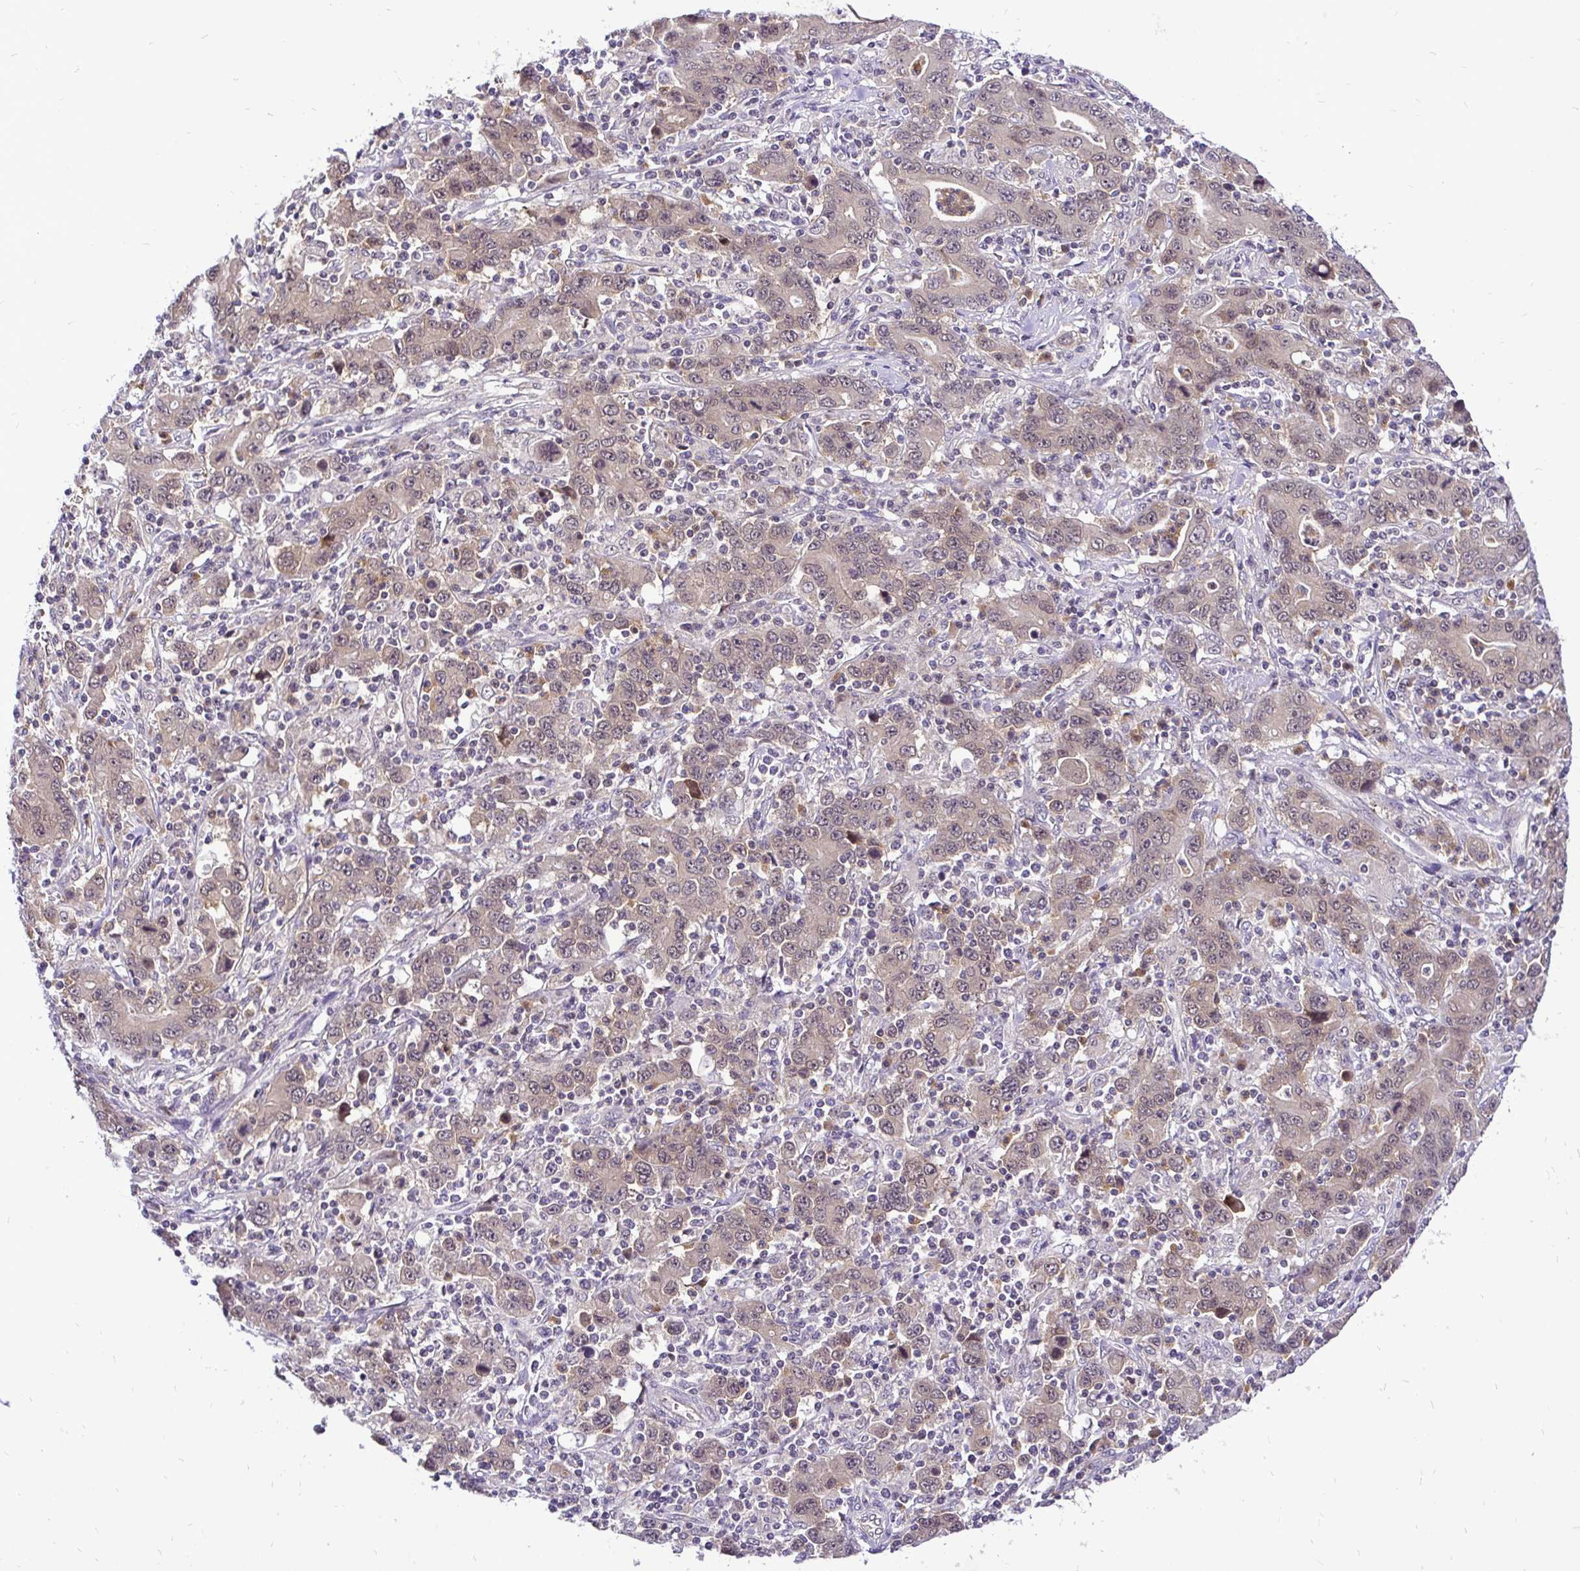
{"staining": {"intensity": "weak", "quantity": "25%-75%", "location": "cytoplasmic/membranous,nuclear"}, "tissue": "stomach cancer", "cell_type": "Tumor cells", "image_type": "cancer", "snomed": [{"axis": "morphology", "description": "Adenocarcinoma, NOS"}, {"axis": "topography", "description": "Stomach, upper"}], "caption": "Immunohistochemistry (IHC) of human stomach cancer reveals low levels of weak cytoplasmic/membranous and nuclear expression in approximately 25%-75% of tumor cells. (brown staining indicates protein expression, while blue staining denotes nuclei).", "gene": "UBE2M", "patient": {"sex": "male", "age": 69}}